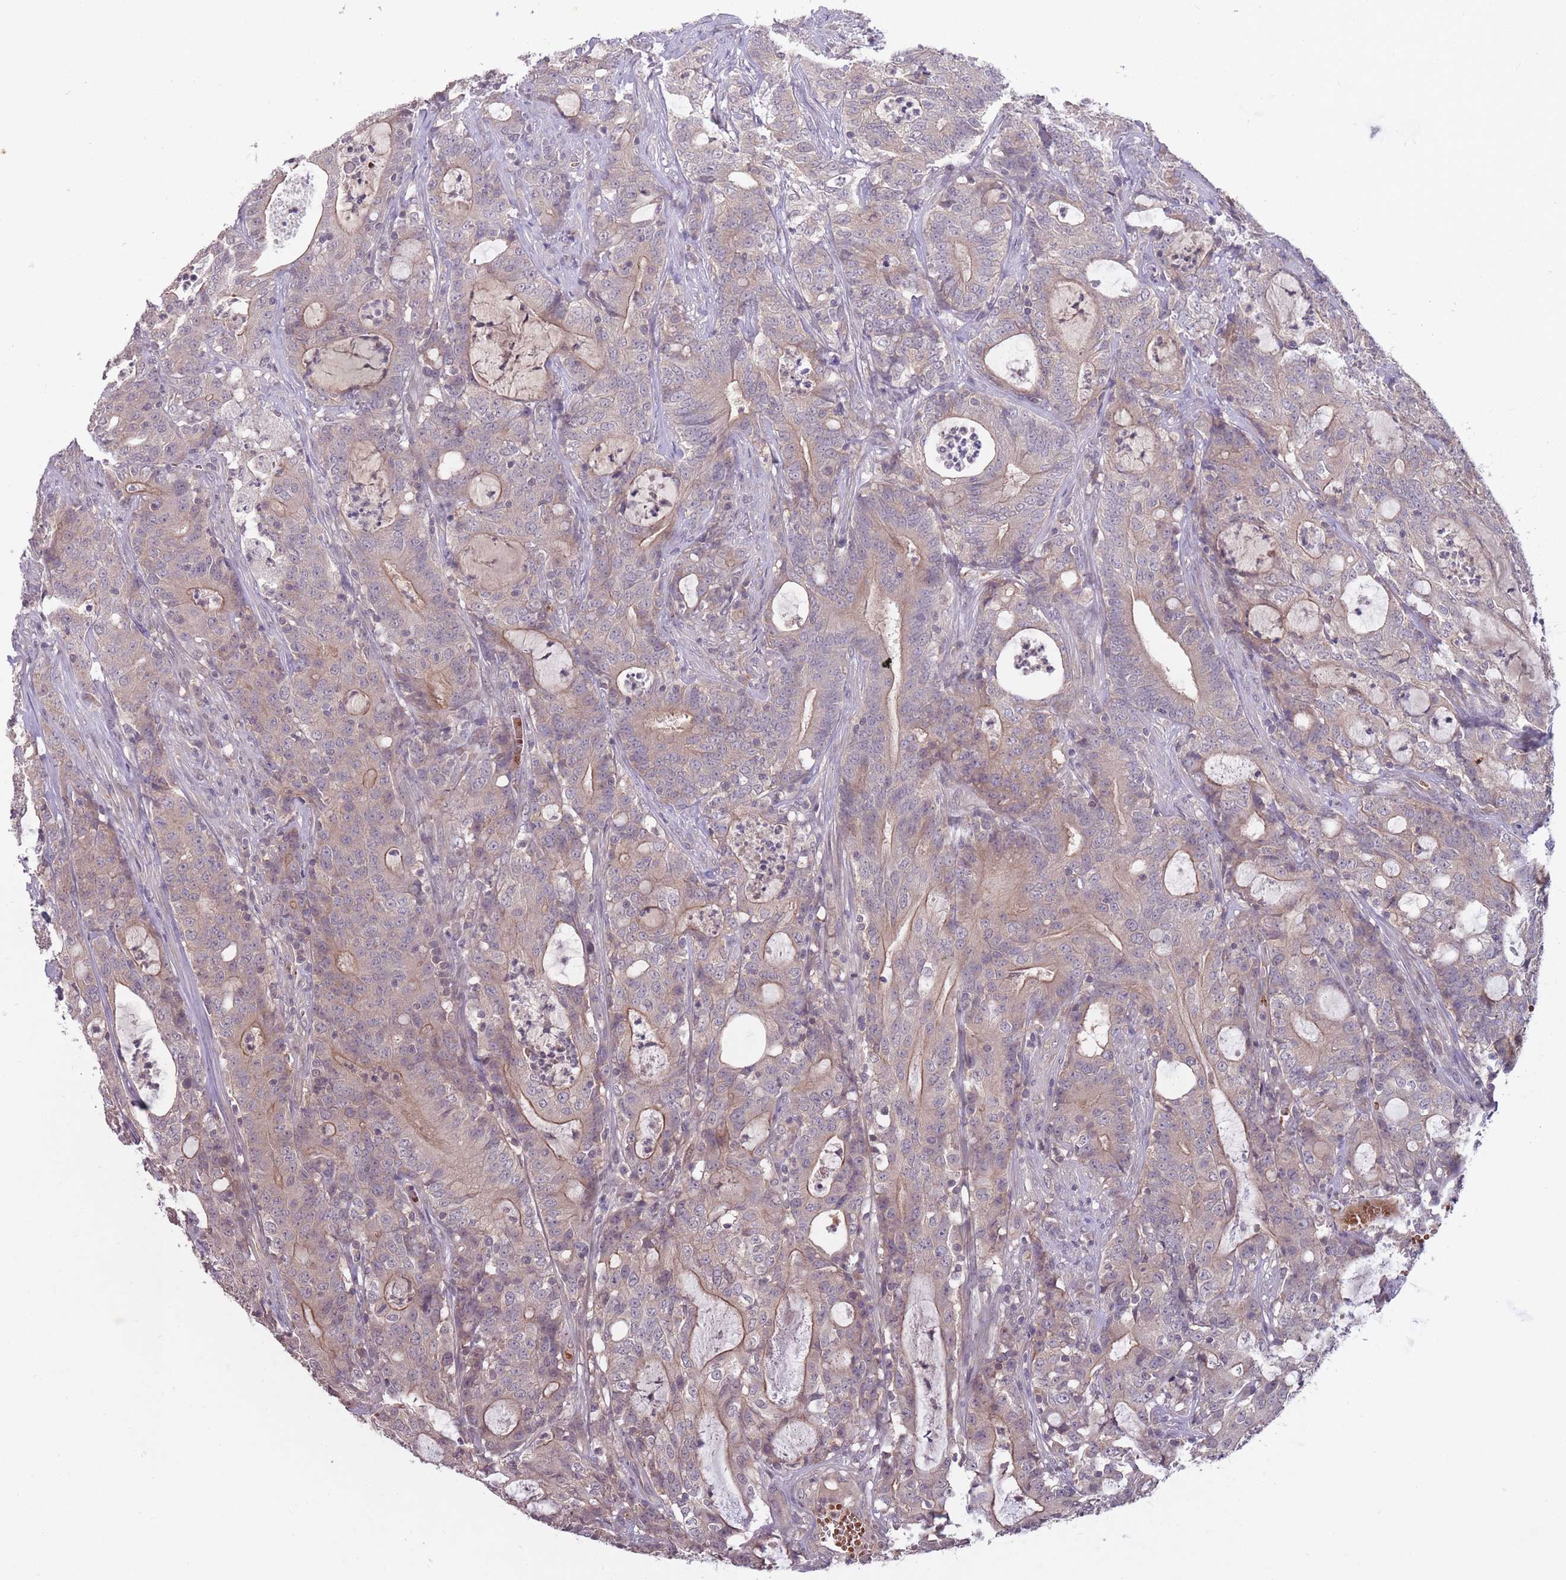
{"staining": {"intensity": "weak", "quantity": "<25%", "location": "cytoplasmic/membranous"}, "tissue": "colorectal cancer", "cell_type": "Tumor cells", "image_type": "cancer", "snomed": [{"axis": "morphology", "description": "Adenocarcinoma, NOS"}, {"axis": "topography", "description": "Colon"}], "caption": "An immunohistochemistry (IHC) histopathology image of adenocarcinoma (colorectal) is shown. There is no staining in tumor cells of adenocarcinoma (colorectal).", "gene": "ADCYAP1R1", "patient": {"sex": "male", "age": 83}}